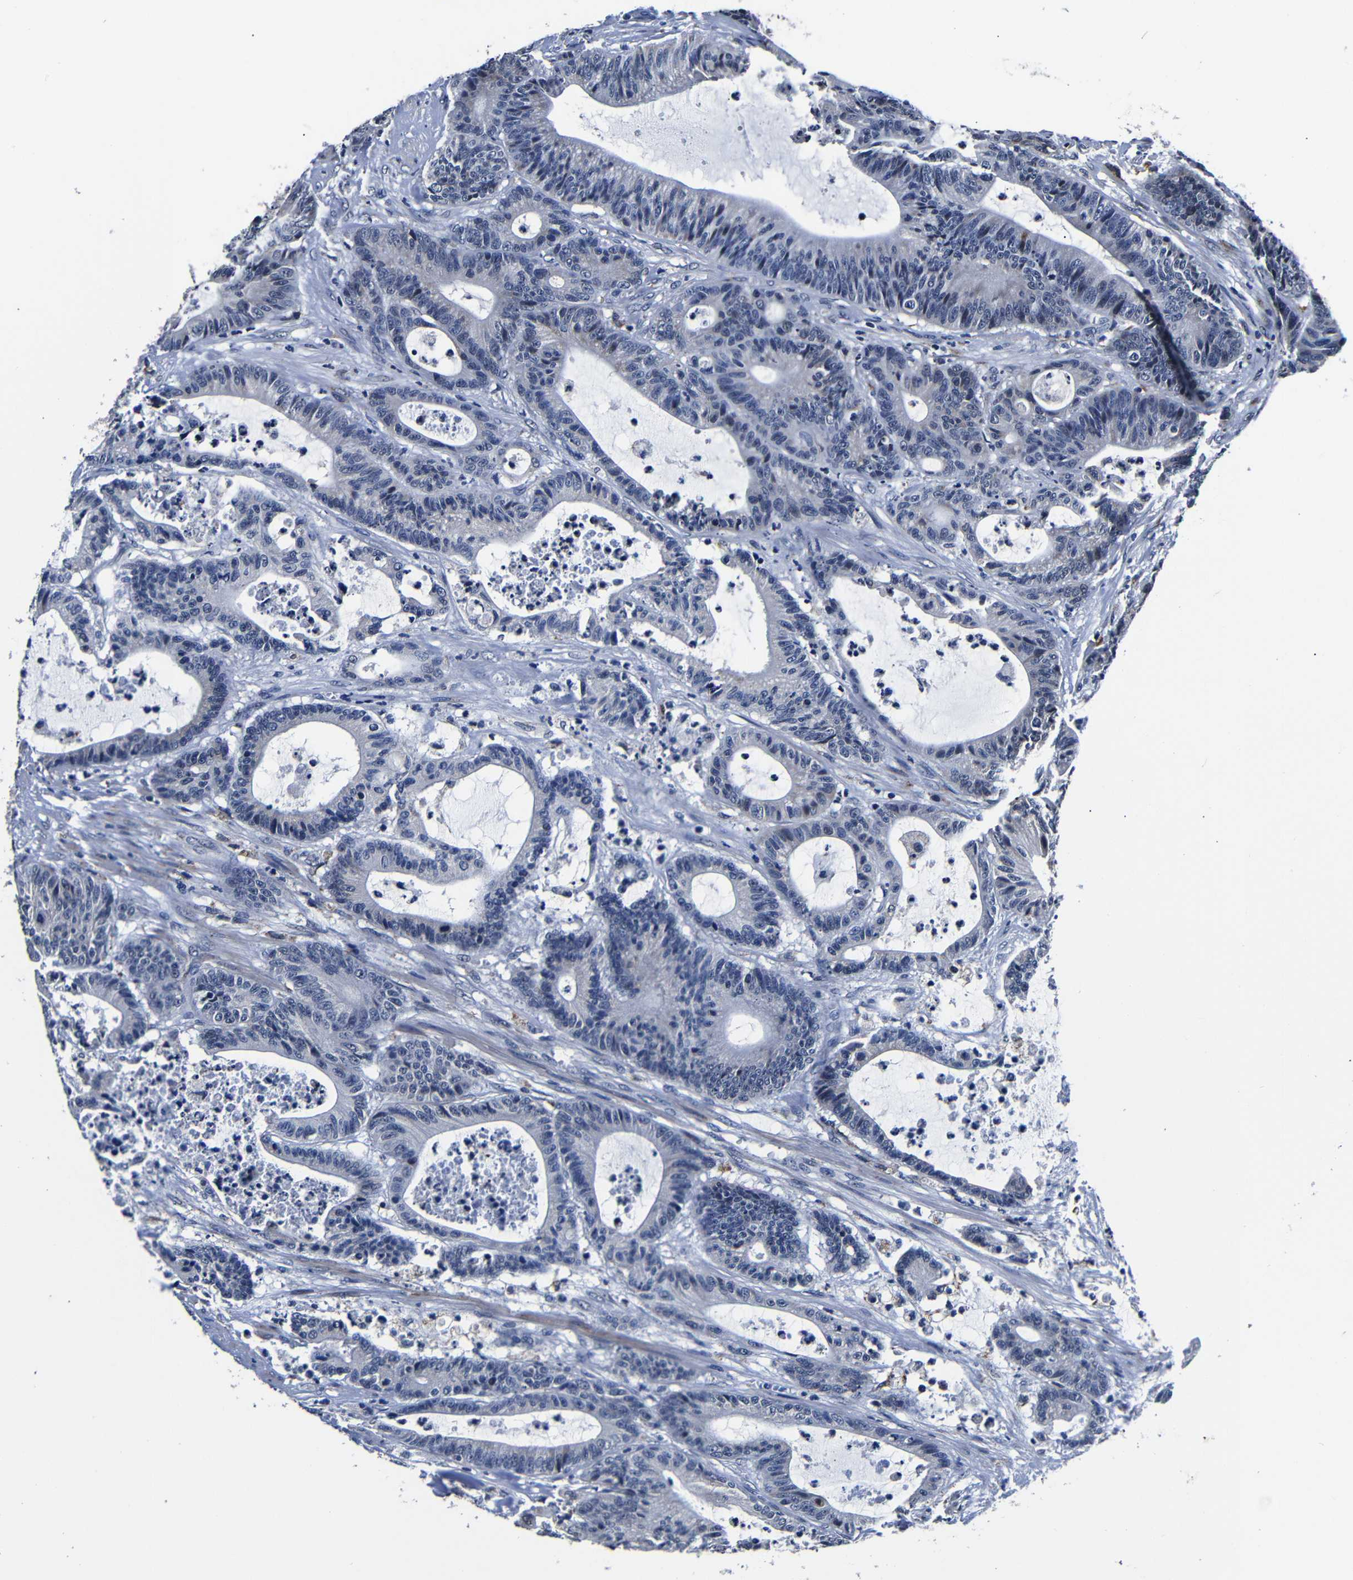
{"staining": {"intensity": "negative", "quantity": "none", "location": "none"}, "tissue": "colorectal cancer", "cell_type": "Tumor cells", "image_type": "cancer", "snomed": [{"axis": "morphology", "description": "Adenocarcinoma, NOS"}, {"axis": "topography", "description": "Colon"}], "caption": "Immunohistochemistry photomicrograph of human colorectal cancer stained for a protein (brown), which exhibits no staining in tumor cells.", "gene": "DEPP1", "patient": {"sex": "female", "age": 84}}